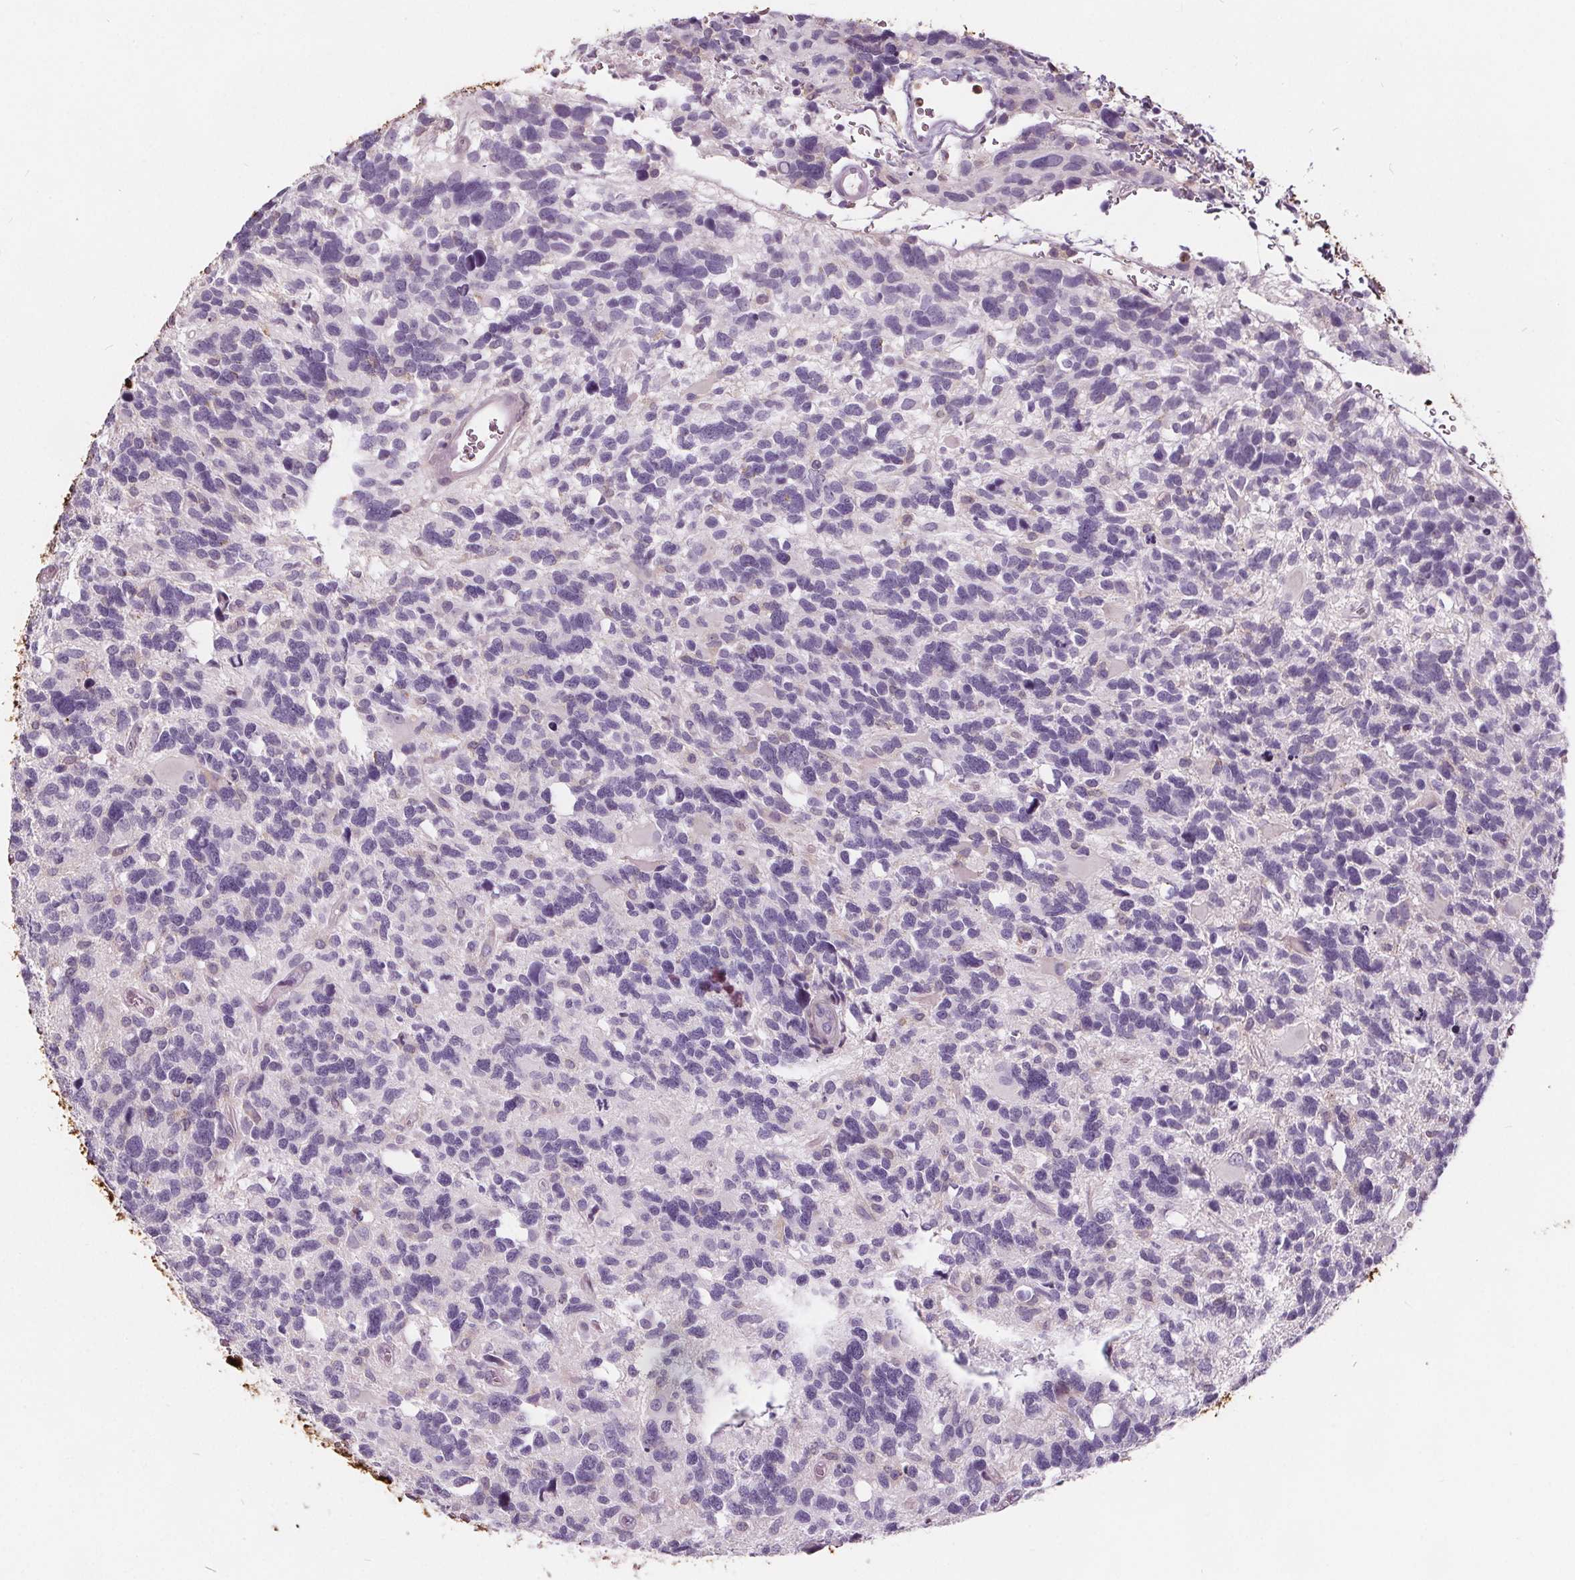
{"staining": {"intensity": "negative", "quantity": "none", "location": "none"}, "tissue": "glioma", "cell_type": "Tumor cells", "image_type": "cancer", "snomed": [{"axis": "morphology", "description": "Glioma, malignant, High grade"}, {"axis": "topography", "description": "Brain"}], "caption": "IHC histopathology image of neoplastic tissue: human malignant high-grade glioma stained with DAB (3,3'-diaminobenzidine) reveals no significant protein expression in tumor cells. The staining is performed using DAB (3,3'-diaminobenzidine) brown chromogen with nuclei counter-stained in using hematoxylin.", "gene": "HAAO", "patient": {"sex": "male", "age": 49}}